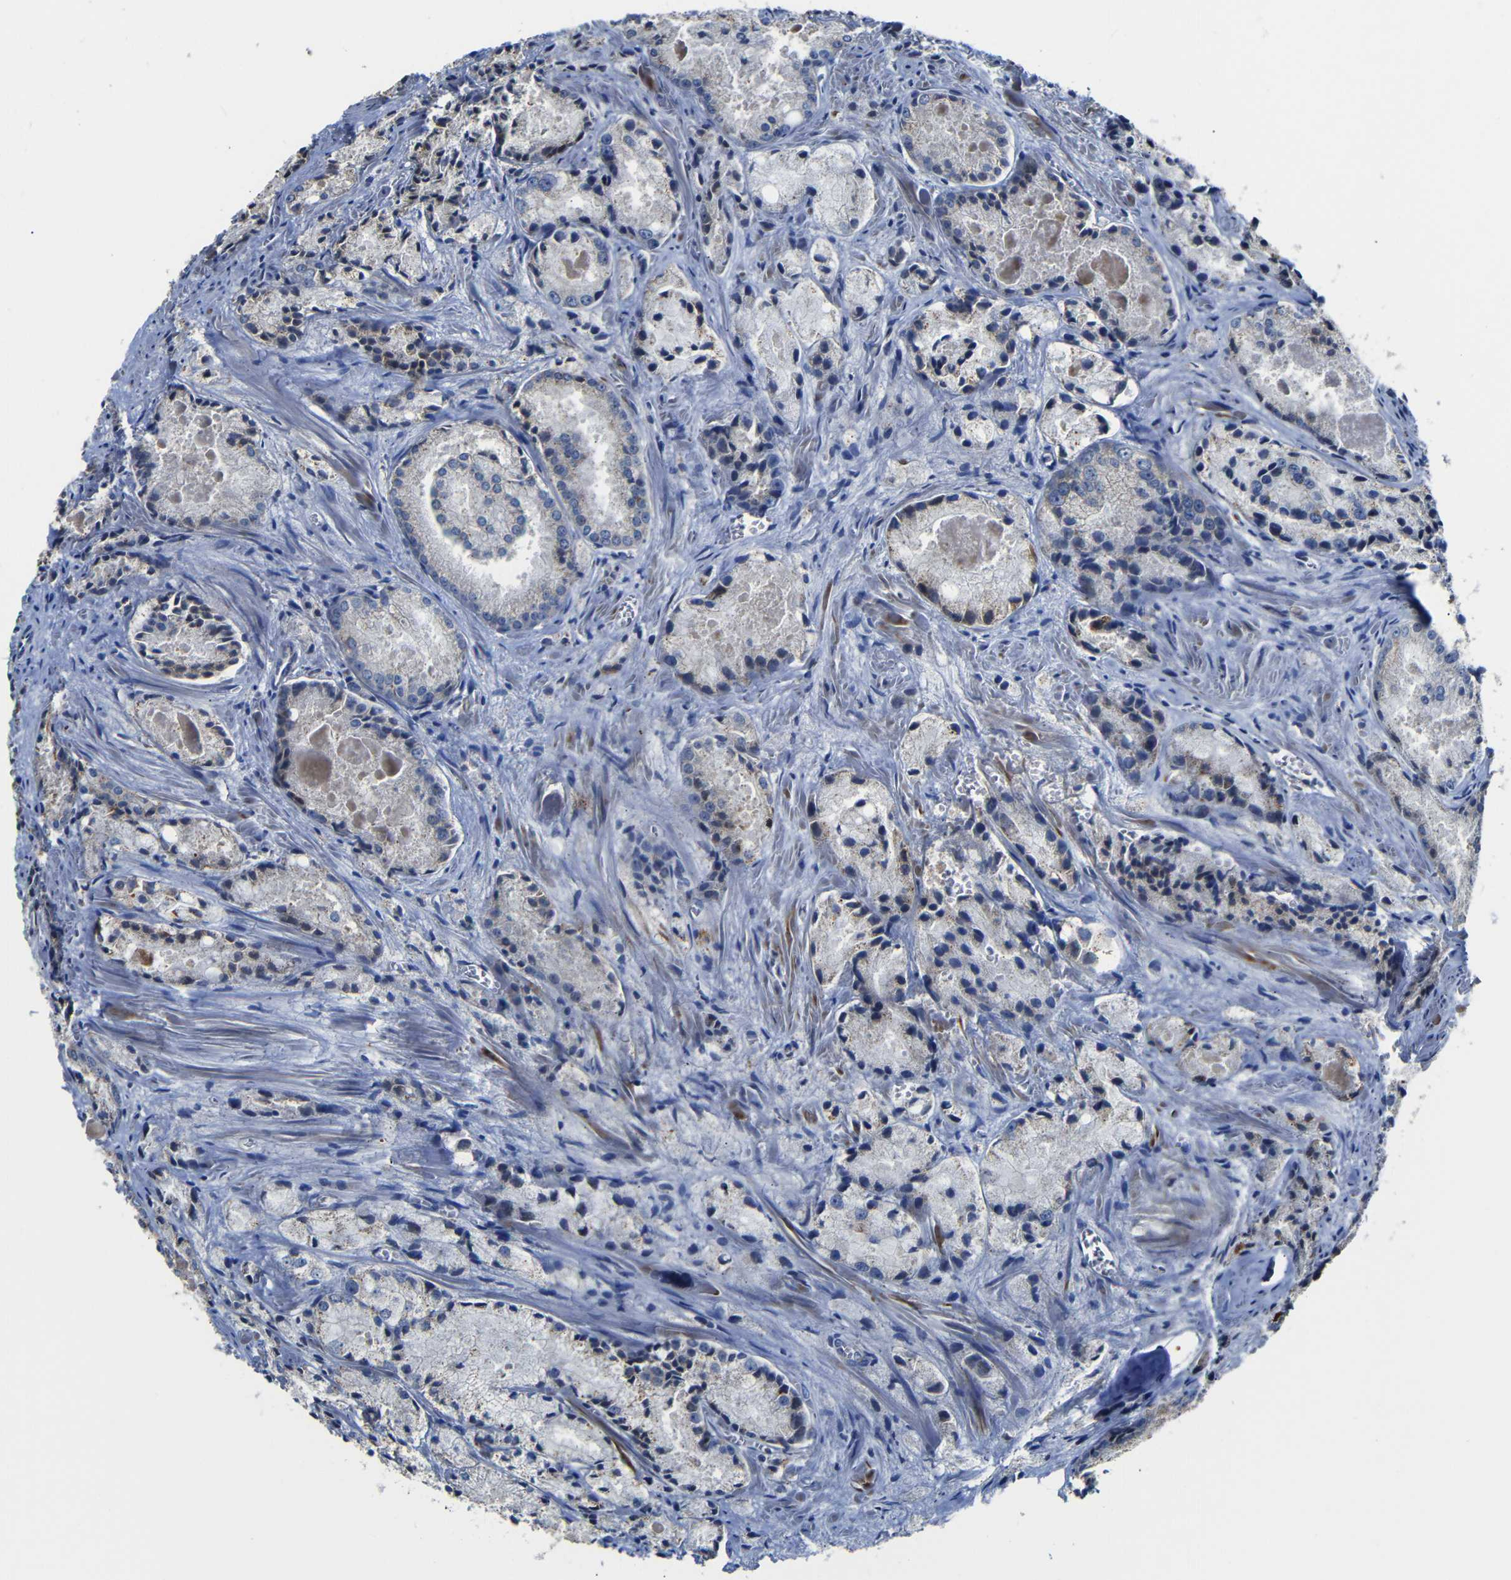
{"staining": {"intensity": "weak", "quantity": "25%-75%", "location": "cytoplasmic/membranous"}, "tissue": "prostate cancer", "cell_type": "Tumor cells", "image_type": "cancer", "snomed": [{"axis": "morphology", "description": "Adenocarcinoma, Low grade"}, {"axis": "topography", "description": "Prostate"}], "caption": "Immunohistochemical staining of prostate cancer shows weak cytoplasmic/membranous protein expression in approximately 25%-75% of tumor cells.", "gene": "AFDN", "patient": {"sex": "male", "age": 64}}